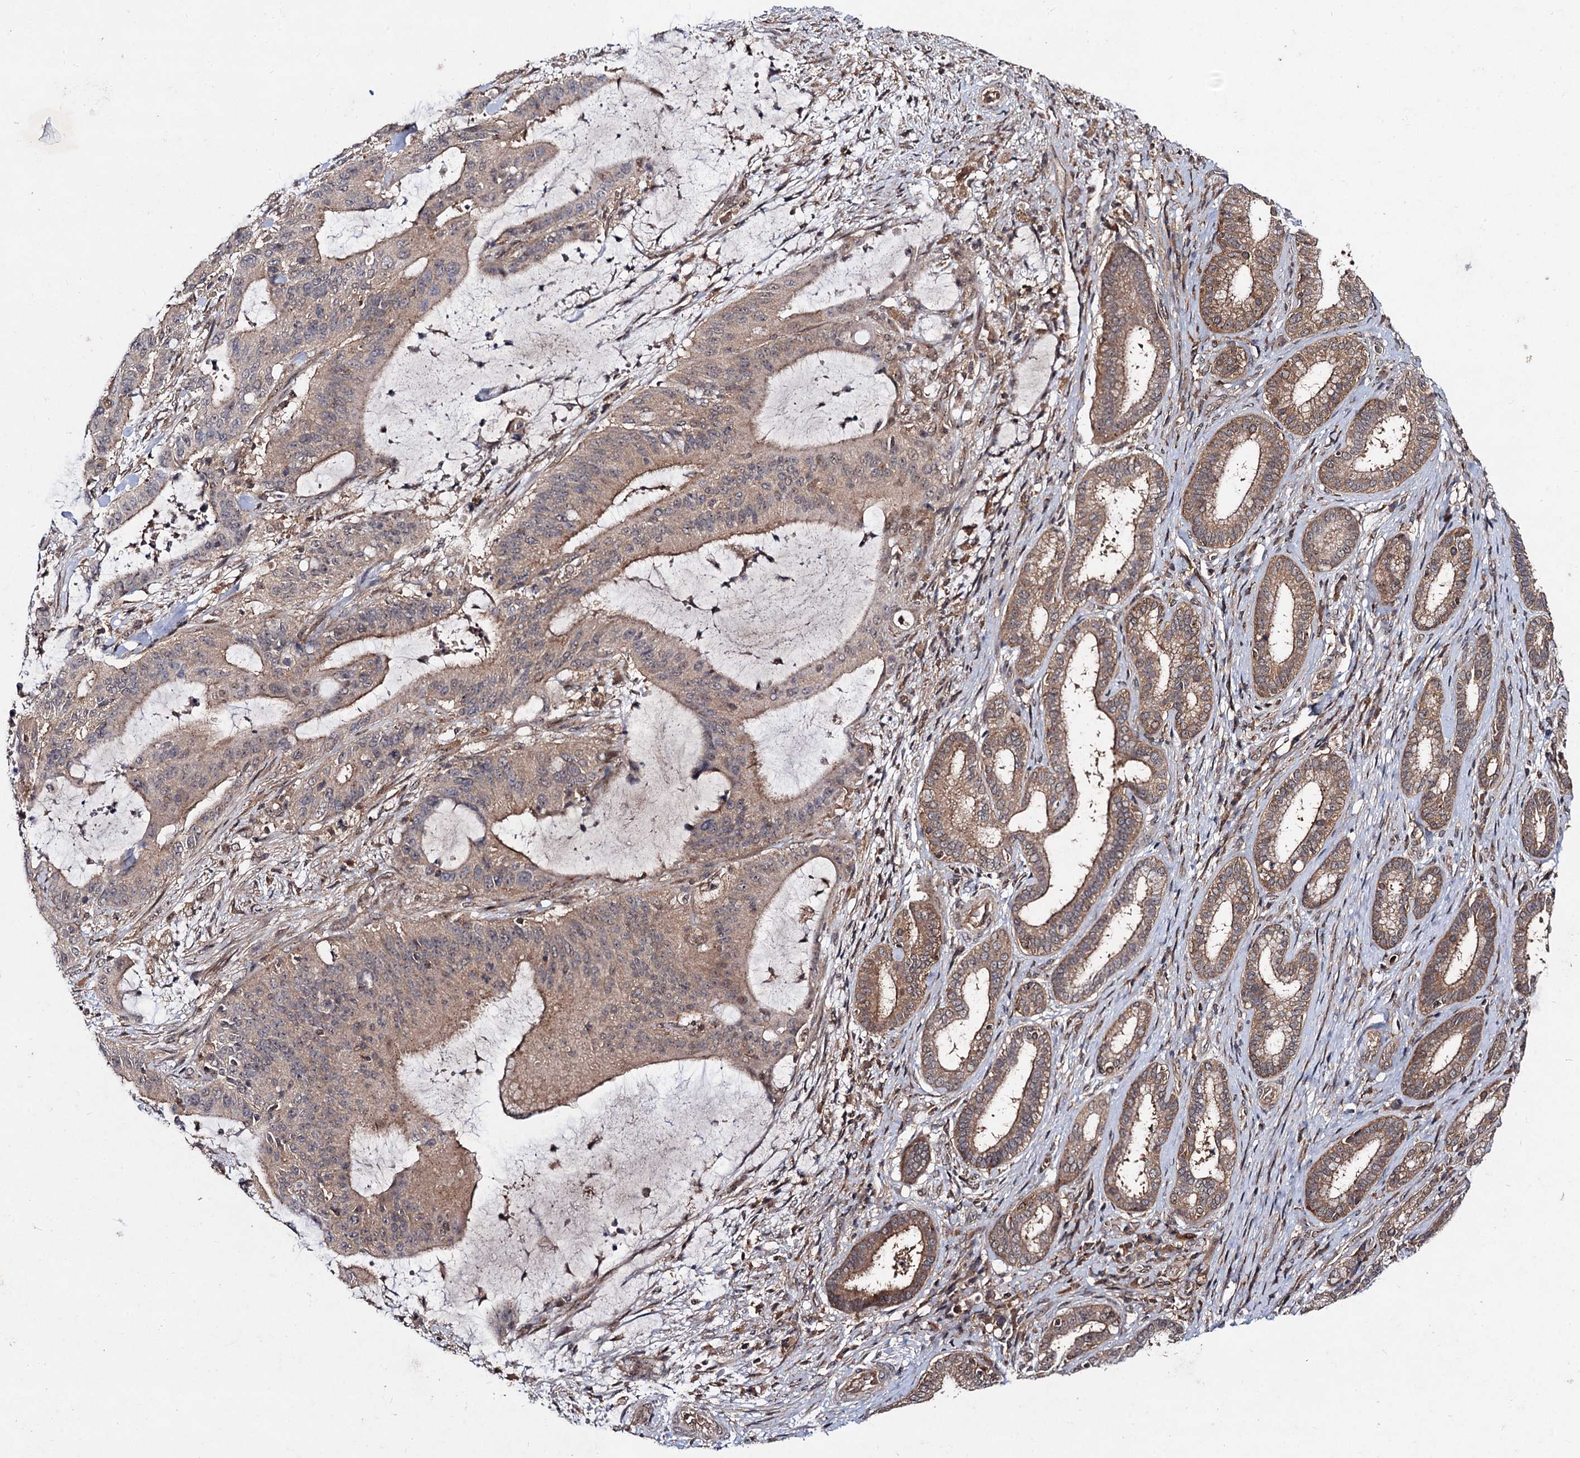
{"staining": {"intensity": "moderate", "quantity": "25%-75%", "location": "cytoplasmic/membranous"}, "tissue": "liver cancer", "cell_type": "Tumor cells", "image_type": "cancer", "snomed": [{"axis": "morphology", "description": "Normal tissue, NOS"}, {"axis": "morphology", "description": "Cholangiocarcinoma"}, {"axis": "topography", "description": "Liver"}, {"axis": "topography", "description": "Peripheral nerve tissue"}], "caption": "The micrograph exhibits immunohistochemical staining of cholangiocarcinoma (liver). There is moderate cytoplasmic/membranous expression is identified in about 25%-75% of tumor cells. (IHC, brightfield microscopy, high magnification).", "gene": "KXD1", "patient": {"sex": "female", "age": 73}}